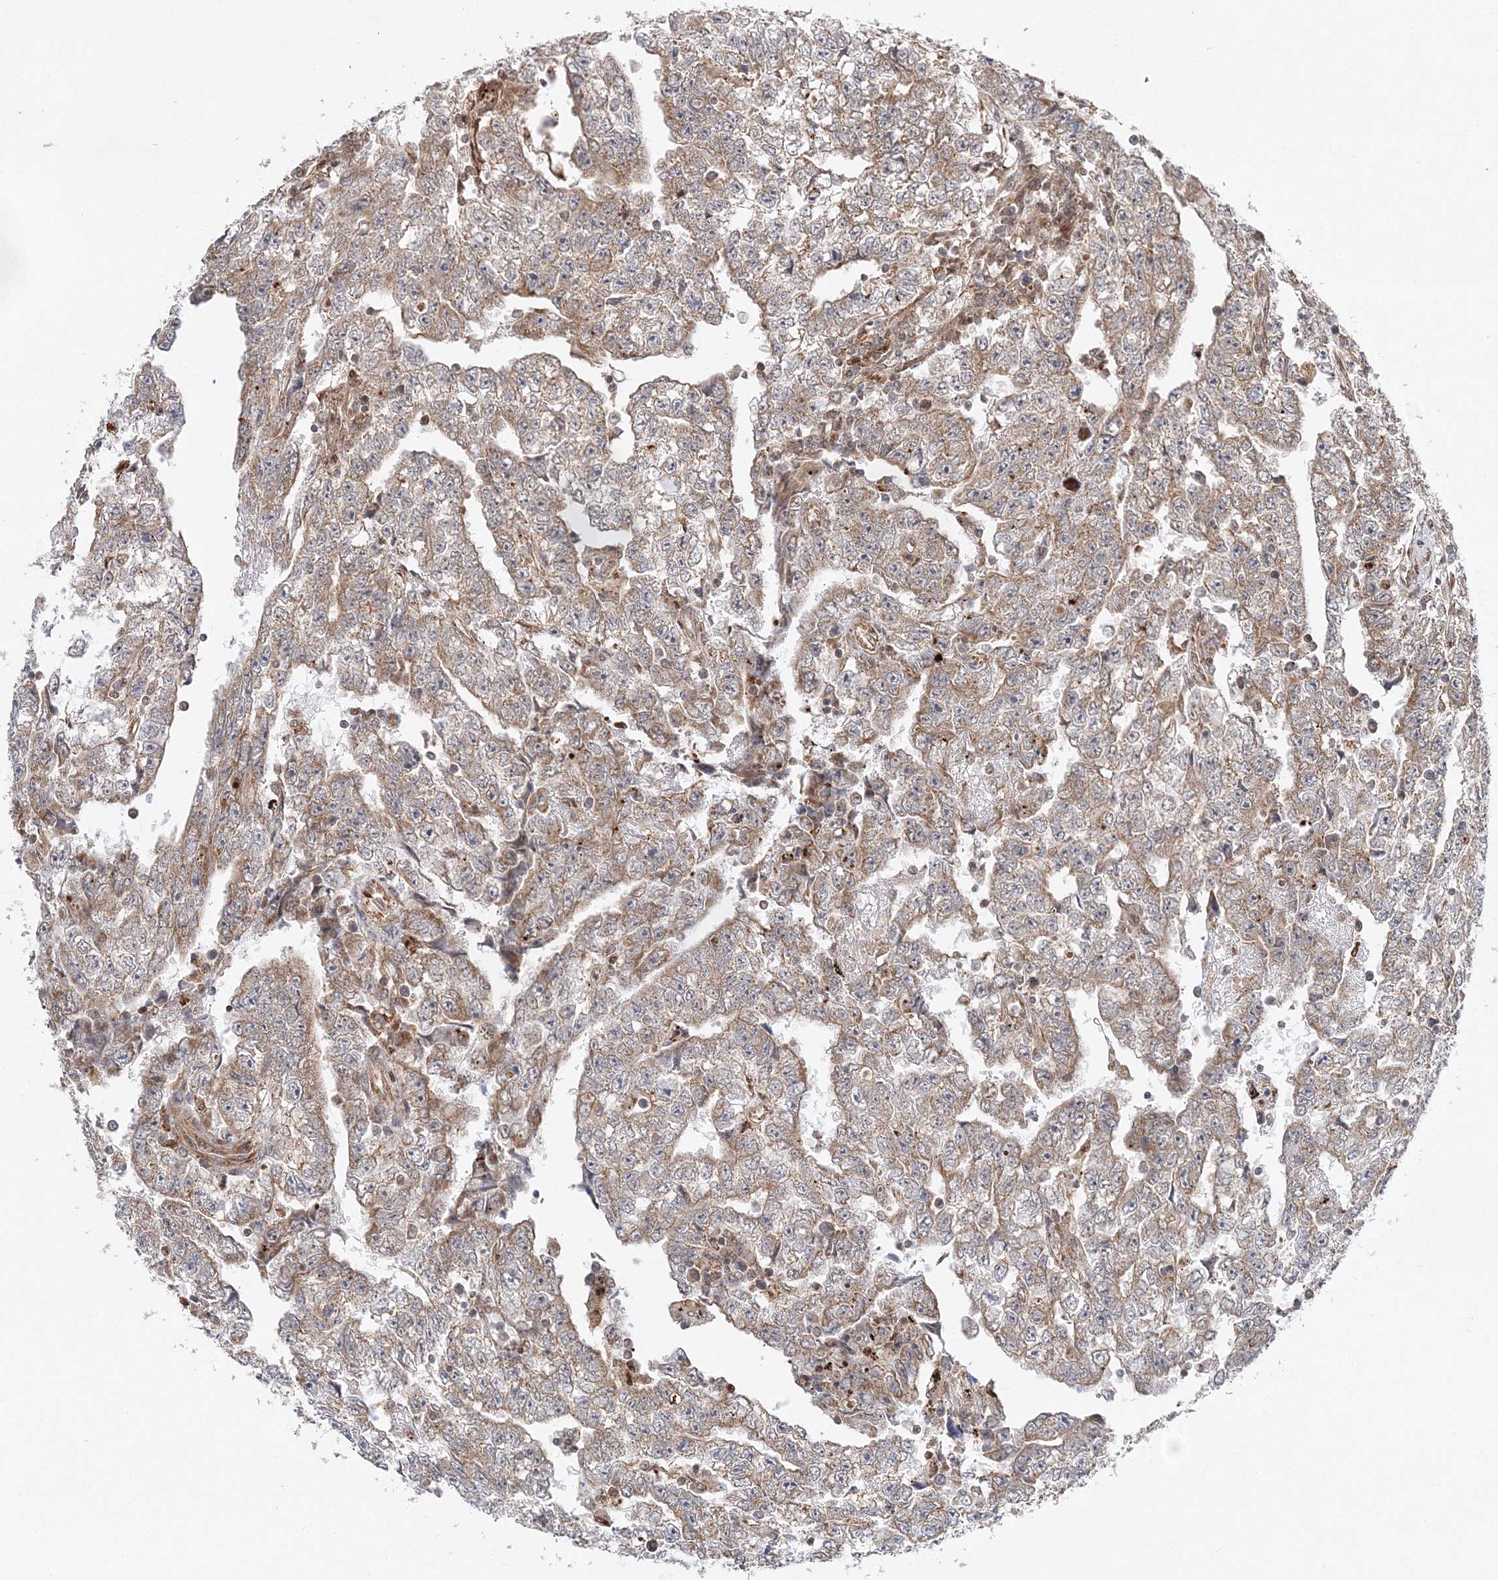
{"staining": {"intensity": "weak", "quantity": ">75%", "location": "cytoplasmic/membranous"}, "tissue": "testis cancer", "cell_type": "Tumor cells", "image_type": "cancer", "snomed": [{"axis": "morphology", "description": "Carcinoma, Embryonal, NOS"}, {"axis": "topography", "description": "Testis"}], "caption": "Brown immunohistochemical staining in human testis embryonal carcinoma displays weak cytoplasmic/membranous expression in about >75% of tumor cells.", "gene": "RAB11FIP2", "patient": {"sex": "male", "age": 25}}